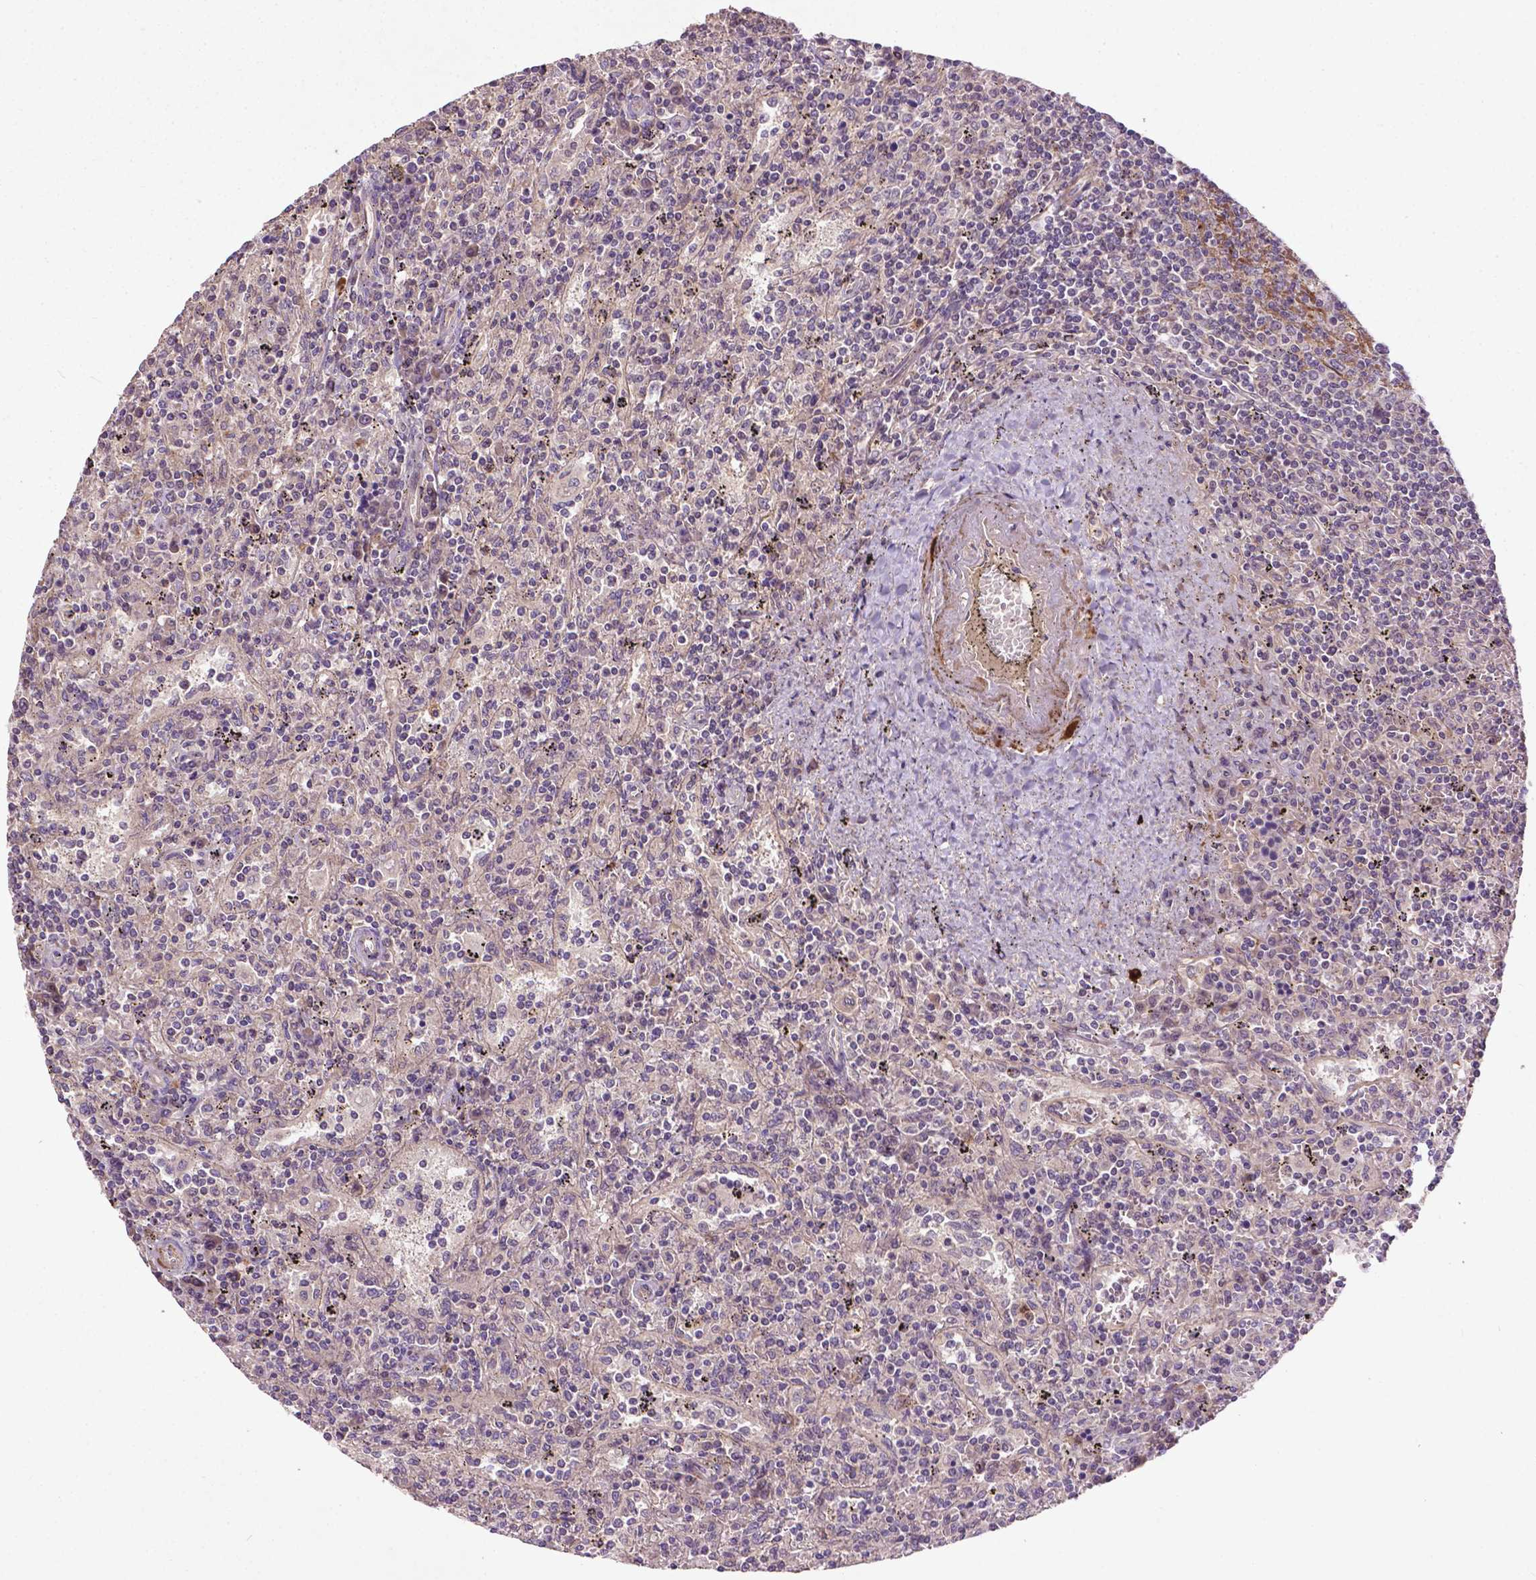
{"staining": {"intensity": "negative", "quantity": "none", "location": "none"}, "tissue": "lymphoma", "cell_type": "Tumor cells", "image_type": "cancer", "snomed": [{"axis": "morphology", "description": "Malignant lymphoma, non-Hodgkin's type, Low grade"}, {"axis": "topography", "description": "Spleen"}], "caption": "Immunohistochemistry (IHC) image of neoplastic tissue: human lymphoma stained with DAB (3,3'-diaminobenzidine) shows no significant protein positivity in tumor cells.", "gene": "PARP3", "patient": {"sex": "male", "age": 62}}